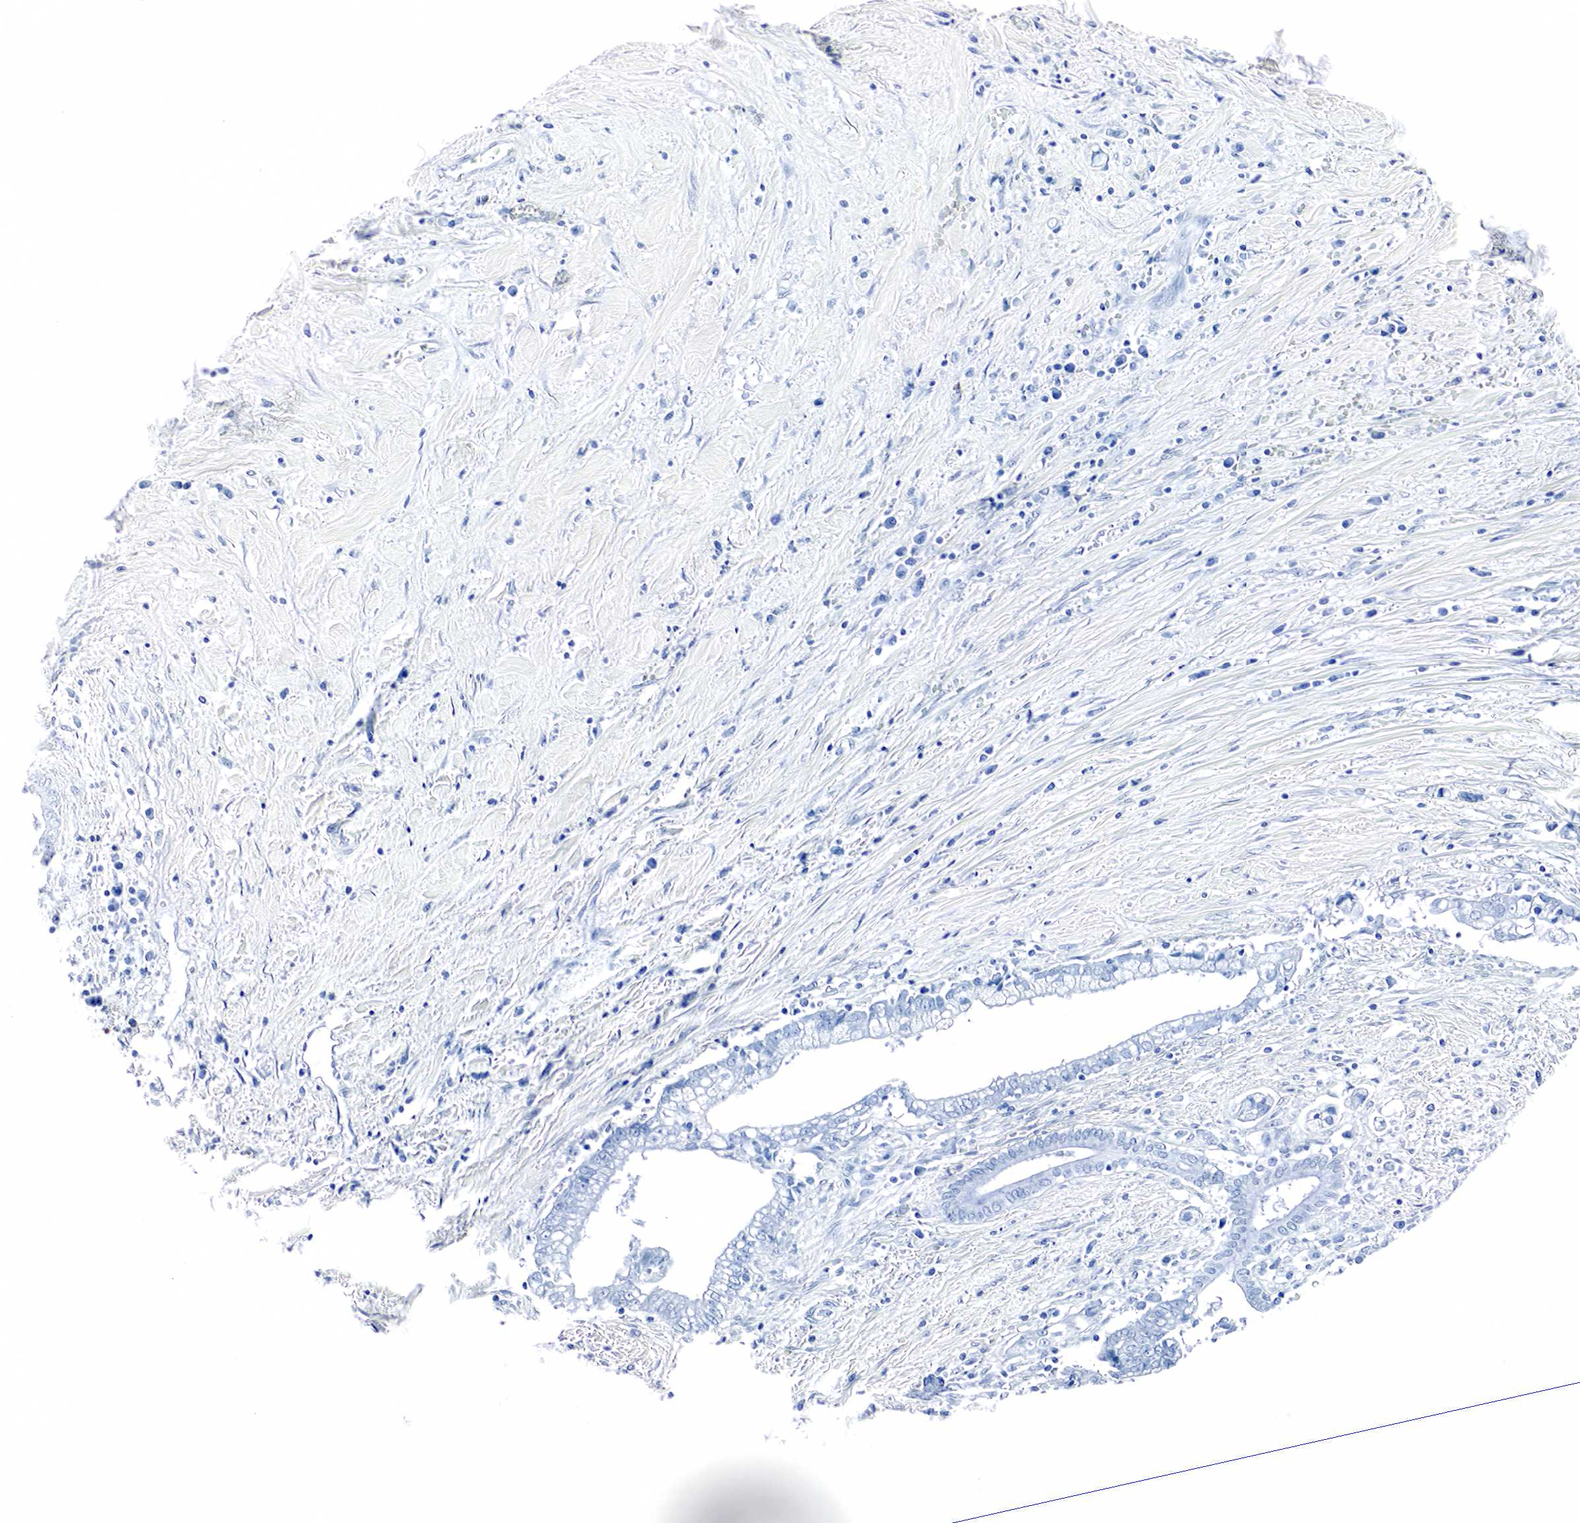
{"staining": {"intensity": "negative", "quantity": "none", "location": "none"}, "tissue": "stomach cancer", "cell_type": "Tumor cells", "image_type": "cancer", "snomed": [{"axis": "morphology", "description": "Adenocarcinoma, NOS"}, {"axis": "topography", "description": "Stomach"}], "caption": "Tumor cells show no significant positivity in adenocarcinoma (stomach). (Stains: DAB (3,3'-diaminobenzidine) IHC with hematoxylin counter stain, Microscopy: brightfield microscopy at high magnification).", "gene": "GAST", "patient": {"sex": "male", "age": 78}}